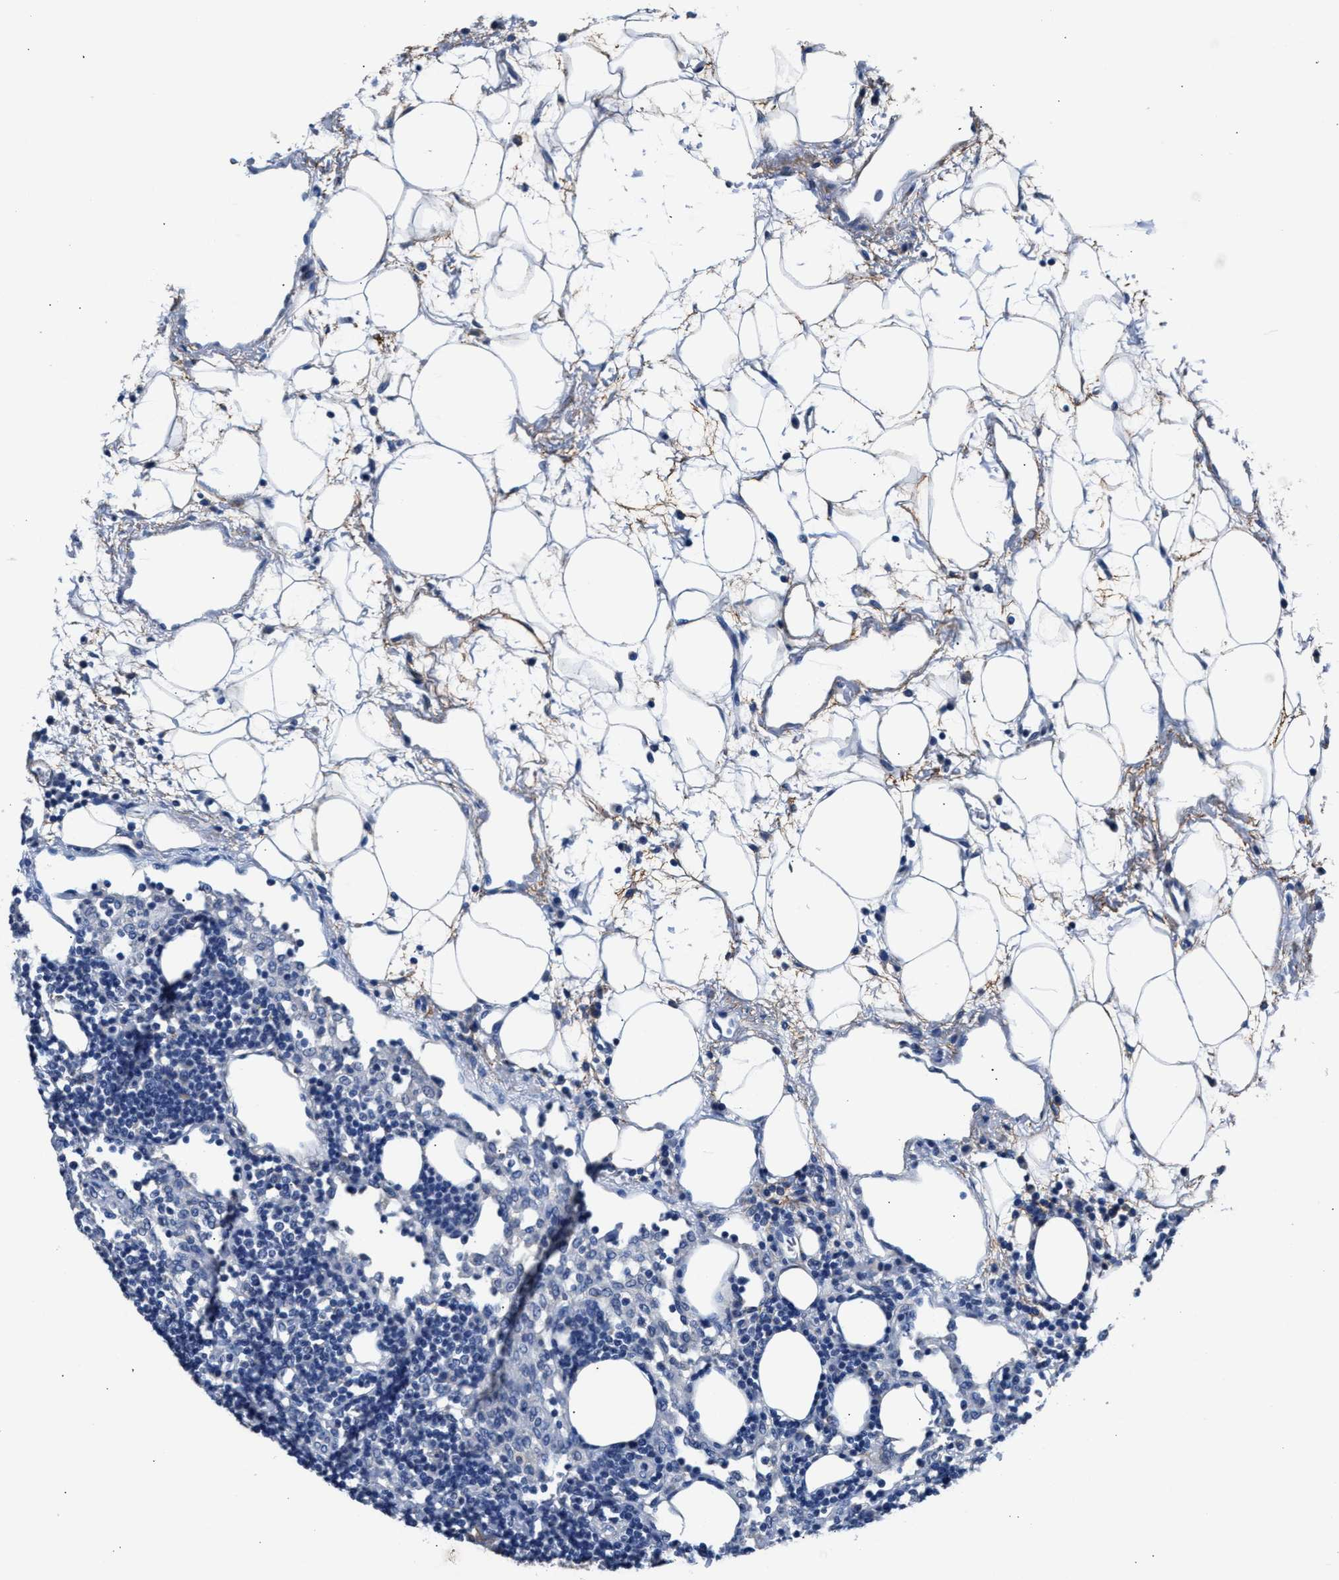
{"staining": {"intensity": "negative", "quantity": "none", "location": "none"}, "tissue": "lymph node", "cell_type": "Germinal center cells", "image_type": "normal", "snomed": [{"axis": "morphology", "description": "Normal tissue, NOS"}, {"axis": "morphology", "description": "Carcinoid, malignant, NOS"}, {"axis": "topography", "description": "Lymph node"}], "caption": "Immunohistochemistry histopathology image of benign lymph node: human lymph node stained with DAB (3,3'-diaminobenzidine) displays no significant protein positivity in germinal center cells.", "gene": "MYH3", "patient": {"sex": "male", "age": 47}}